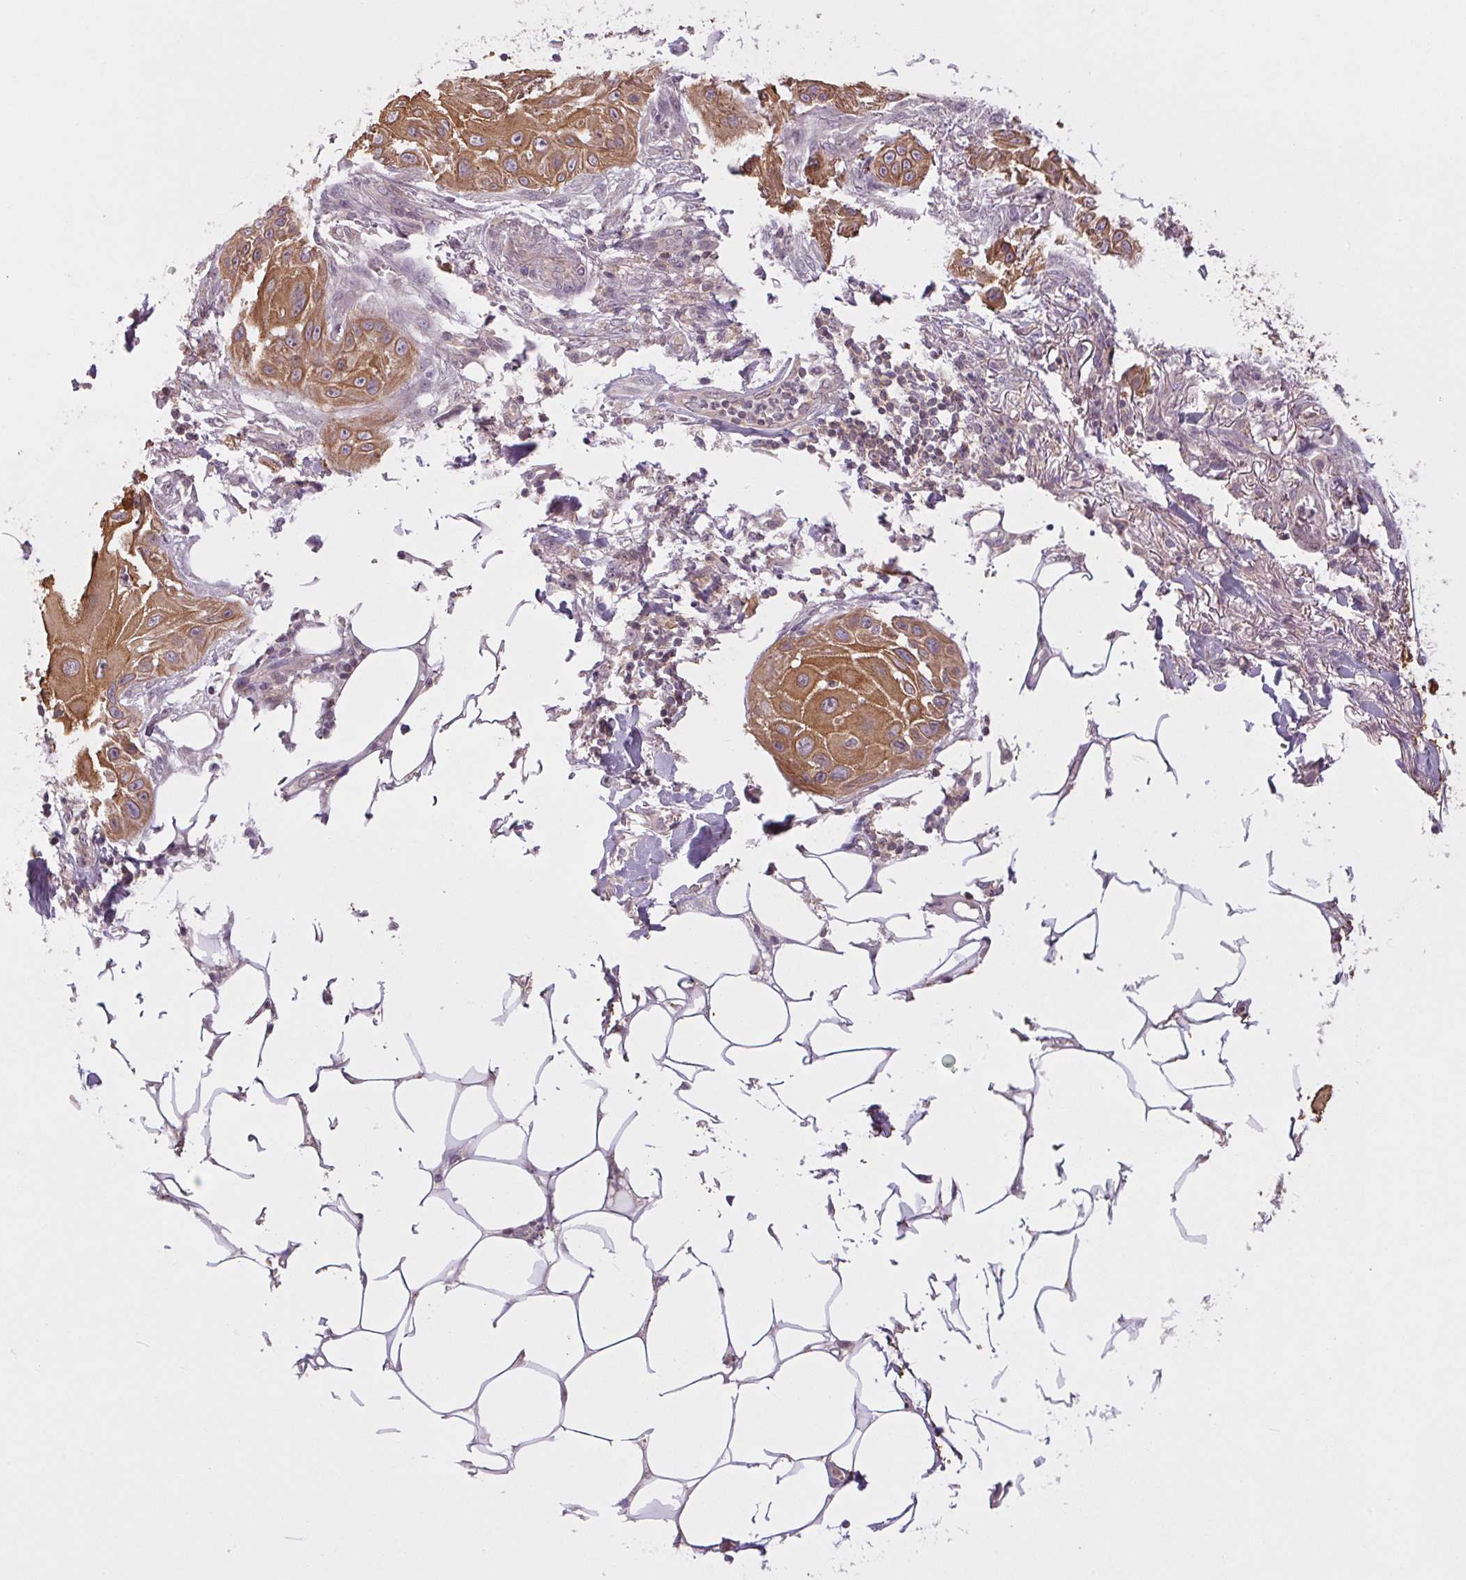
{"staining": {"intensity": "moderate", "quantity": ">75%", "location": "cytoplasmic/membranous"}, "tissue": "skin cancer", "cell_type": "Tumor cells", "image_type": "cancer", "snomed": [{"axis": "morphology", "description": "Squamous cell carcinoma, NOS"}, {"axis": "topography", "description": "Skin"}], "caption": "Protein expression by immunohistochemistry shows moderate cytoplasmic/membranous positivity in about >75% of tumor cells in skin squamous cell carcinoma.", "gene": "MAP3K5", "patient": {"sex": "female", "age": 91}}